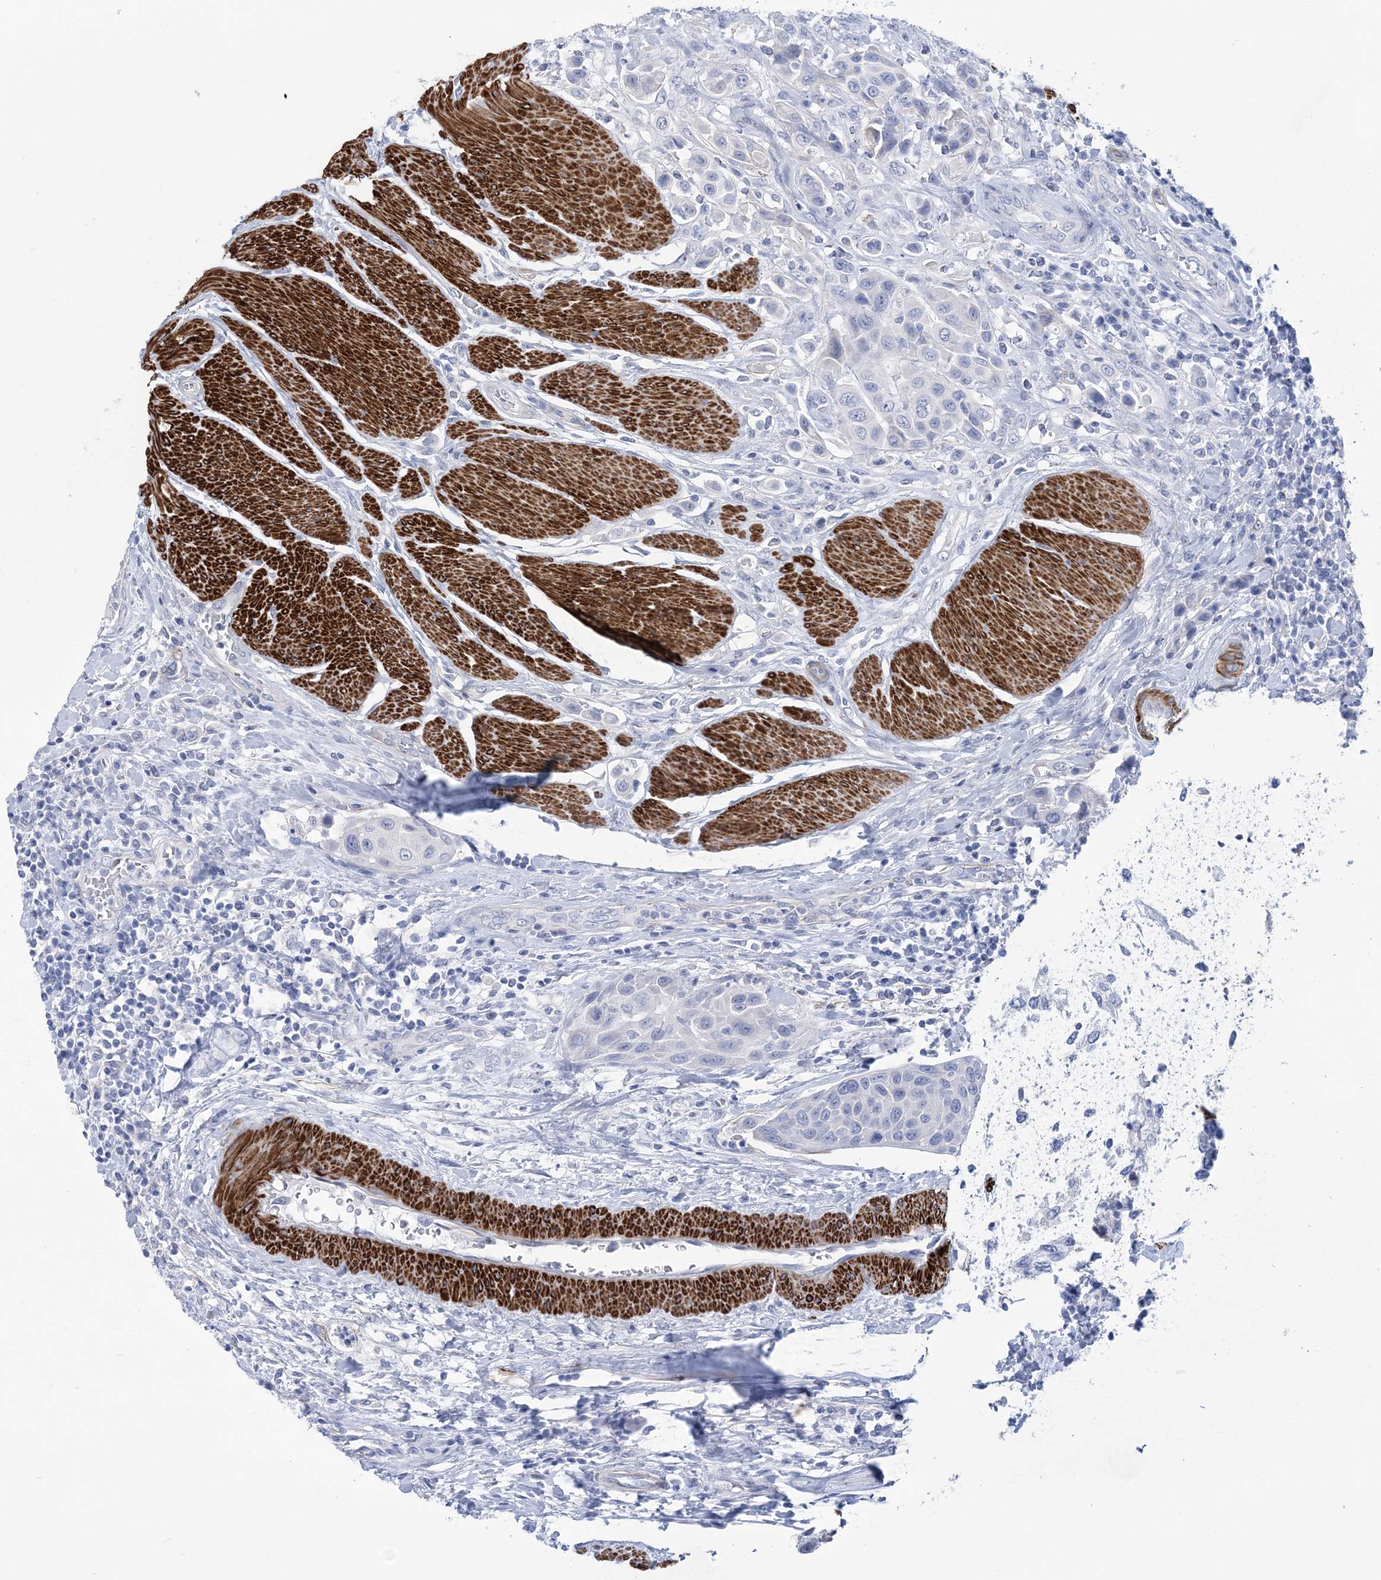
{"staining": {"intensity": "negative", "quantity": "none", "location": "none"}, "tissue": "urothelial cancer", "cell_type": "Tumor cells", "image_type": "cancer", "snomed": [{"axis": "morphology", "description": "Urothelial carcinoma, High grade"}, {"axis": "topography", "description": "Urinary bladder"}], "caption": "Human urothelial cancer stained for a protein using immunohistochemistry (IHC) exhibits no expression in tumor cells.", "gene": "WDR74", "patient": {"sex": "male", "age": 50}}